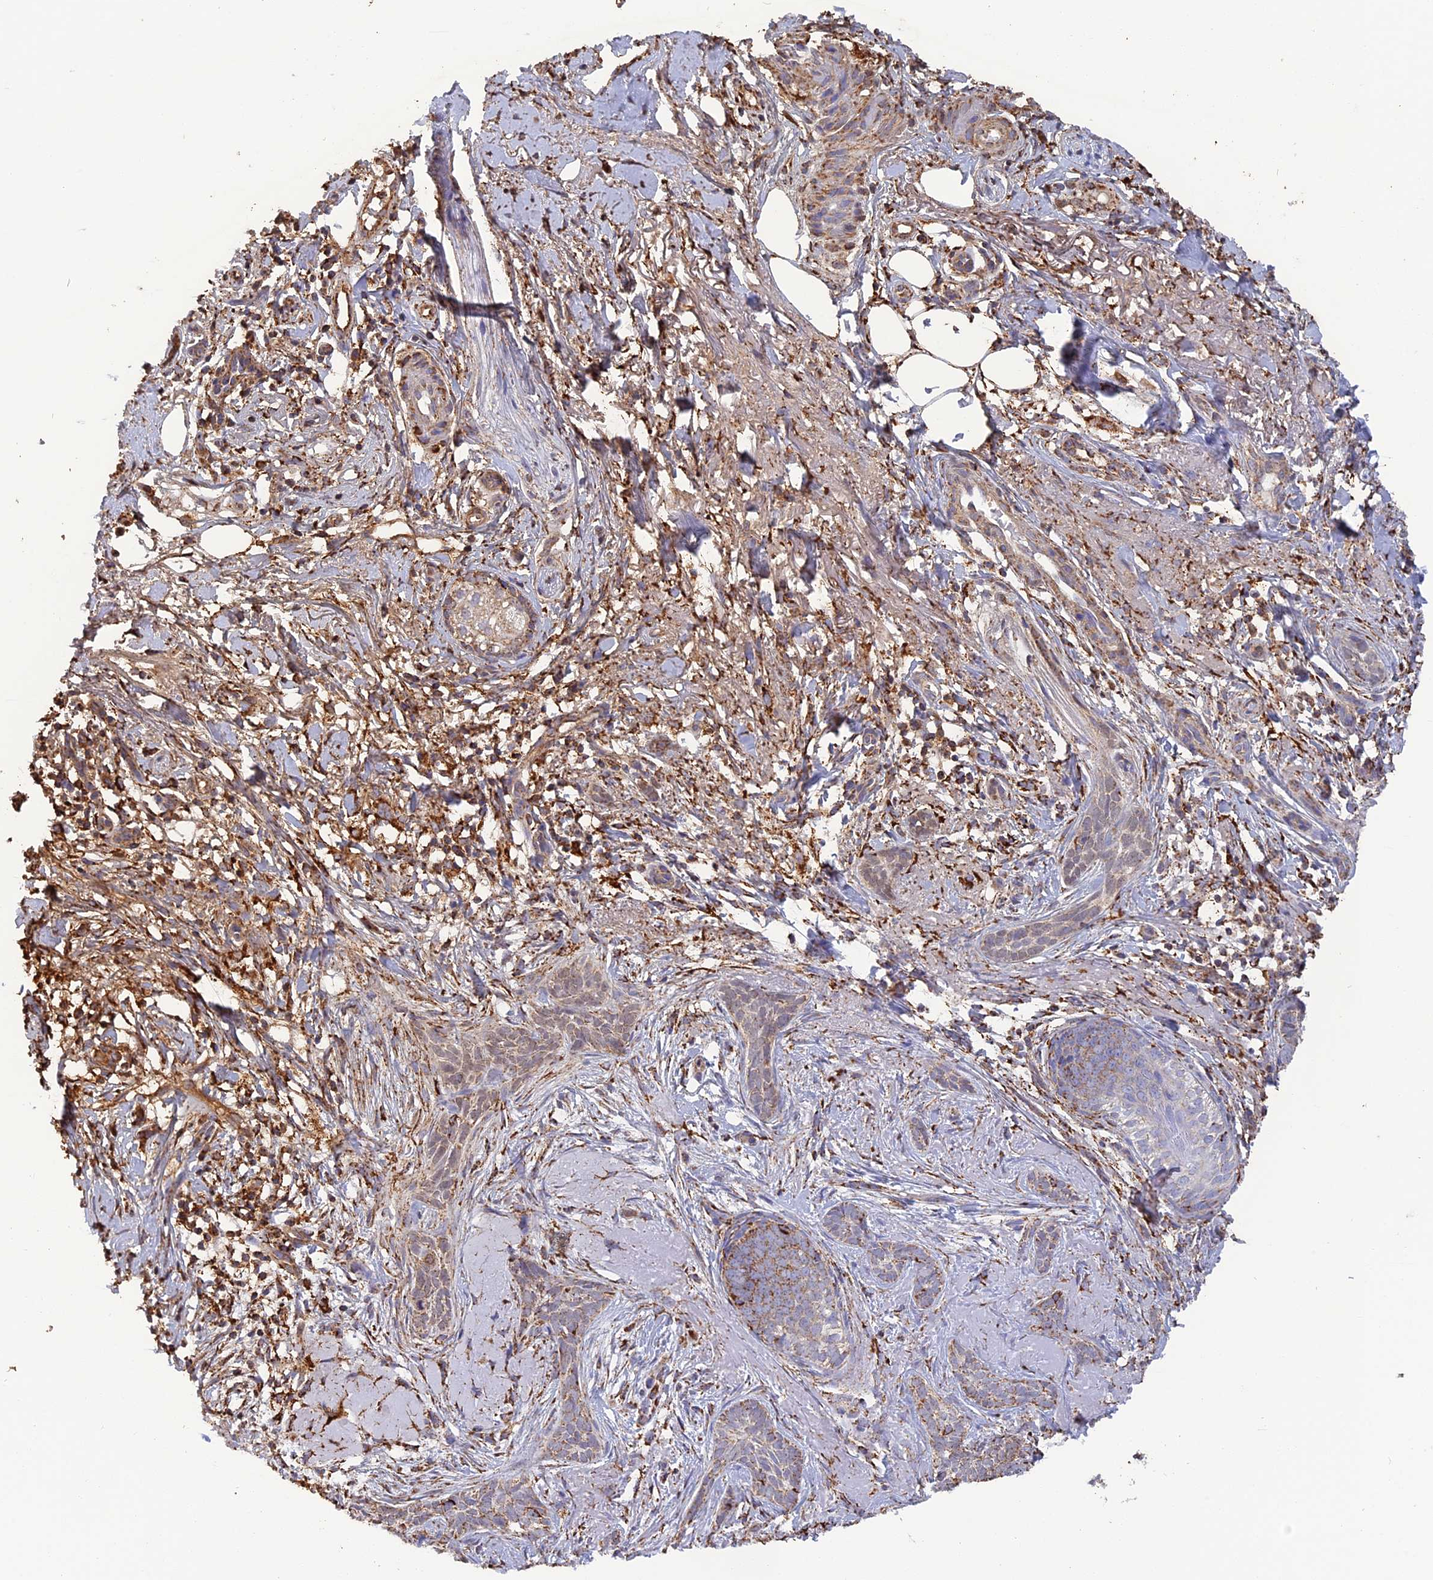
{"staining": {"intensity": "weak", "quantity": "<25%", "location": "cytoplasmic/membranous"}, "tissue": "skin cancer", "cell_type": "Tumor cells", "image_type": "cancer", "snomed": [{"axis": "morphology", "description": "Basal cell carcinoma"}, {"axis": "topography", "description": "Skin"}], "caption": "This histopathology image is of skin basal cell carcinoma stained with immunohistochemistry (IHC) to label a protein in brown with the nuclei are counter-stained blue. There is no positivity in tumor cells.", "gene": "KCNG1", "patient": {"sex": "female", "age": 76}}